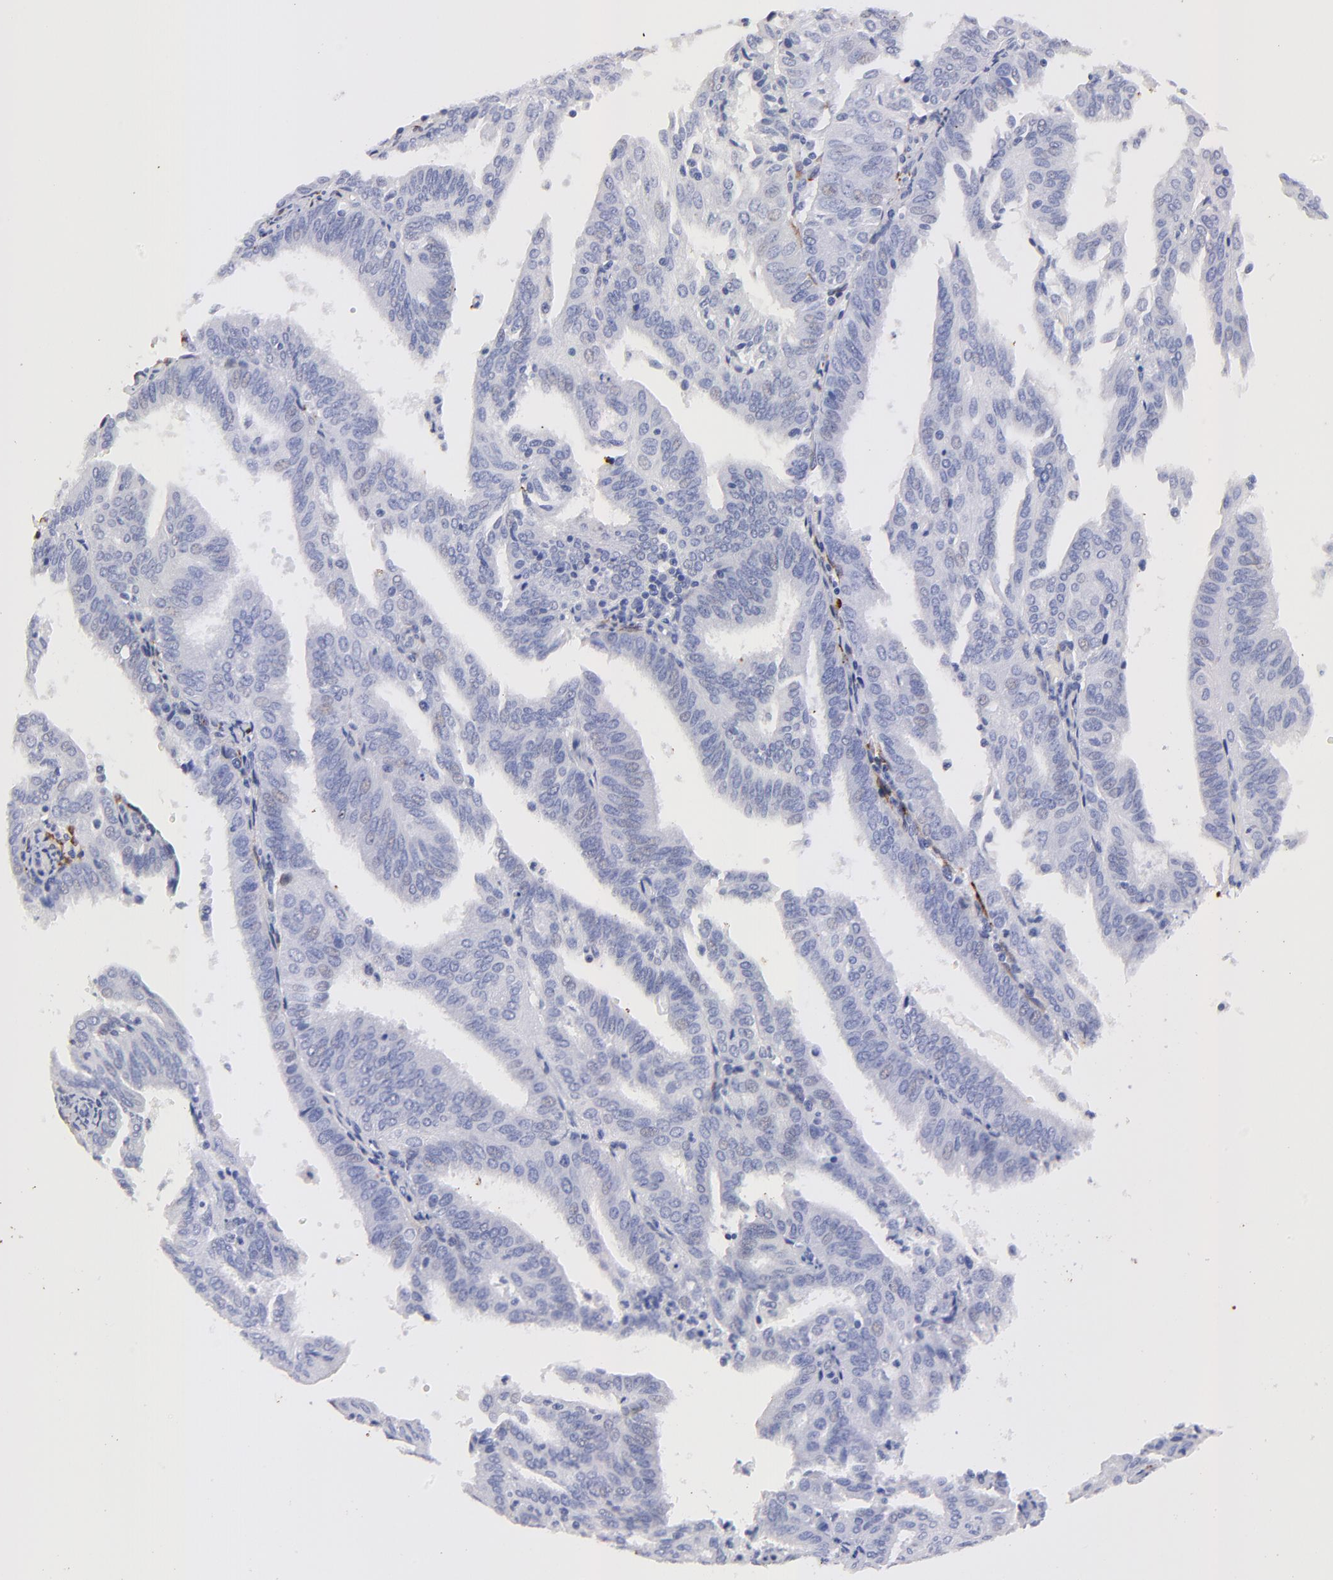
{"staining": {"intensity": "negative", "quantity": "none", "location": "none"}, "tissue": "endometrial cancer", "cell_type": "Tumor cells", "image_type": "cancer", "snomed": [{"axis": "morphology", "description": "Adenocarcinoma, NOS"}, {"axis": "topography", "description": "Endometrium"}], "caption": "Protein analysis of adenocarcinoma (endometrial) demonstrates no significant expression in tumor cells.", "gene": "HORMAD2", "patient": {"sex": "female", "age": 59}}